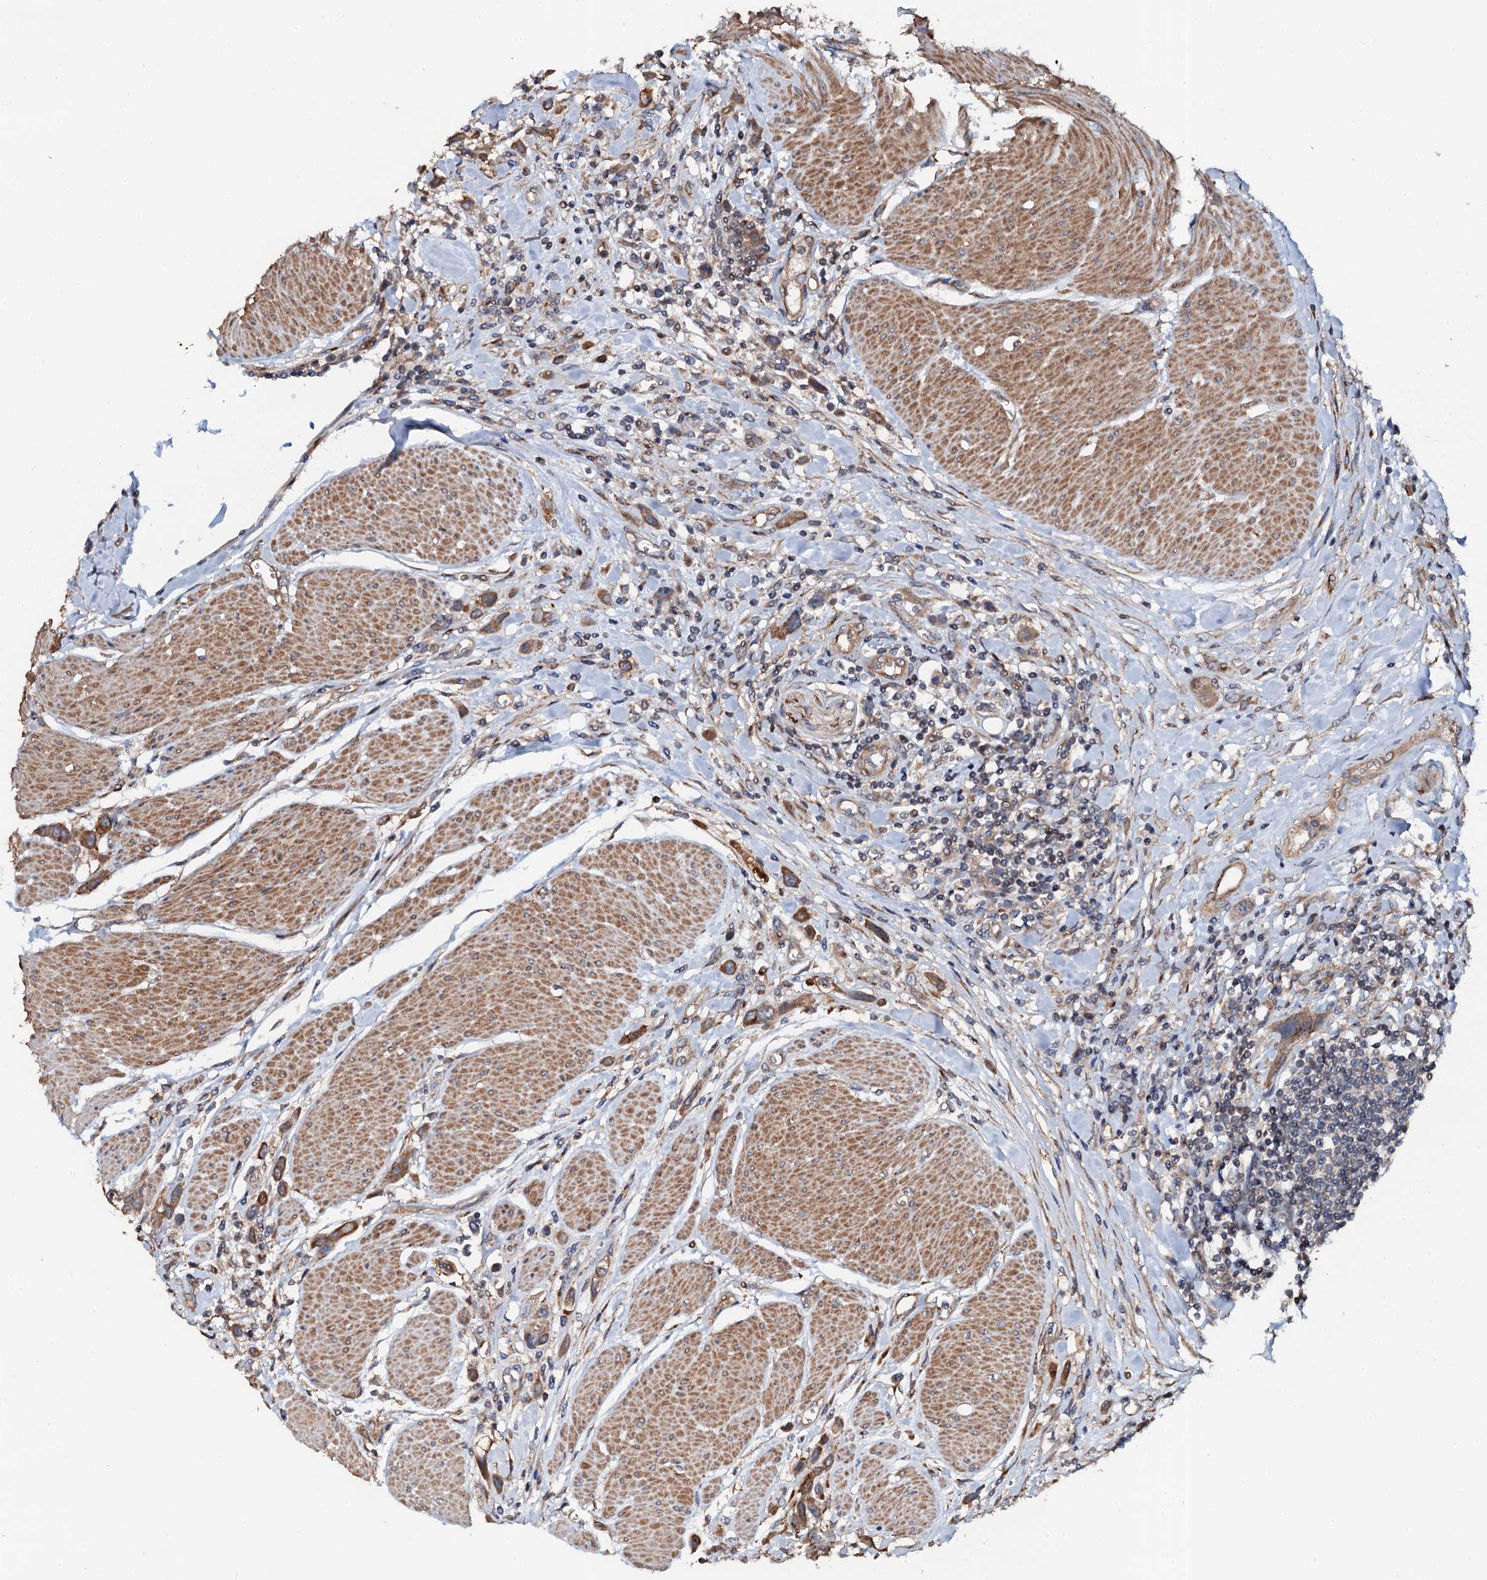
{"staining": {"intensity": "moderate", "quantity": ">75%", "location": "cytoplasmic/membranous"}, "tissue": "urothelial cancer", "cell_type": "Tumor cells", "image_type": "cancer", "snomed": [{"axis": "morphology", "description": "Urothelial carcinoma, High grade"}, {"axis": "topography", "description": "Urinary bladder"}], "caption": "This is a photomicrograph of immunohistochemistry staining of urothelial cancer, which shows moderate staining in the cytoplasmic/membranous of tumor cells.", "gene": "GLCE", "patient": {"sex": "male", "age": 50}}